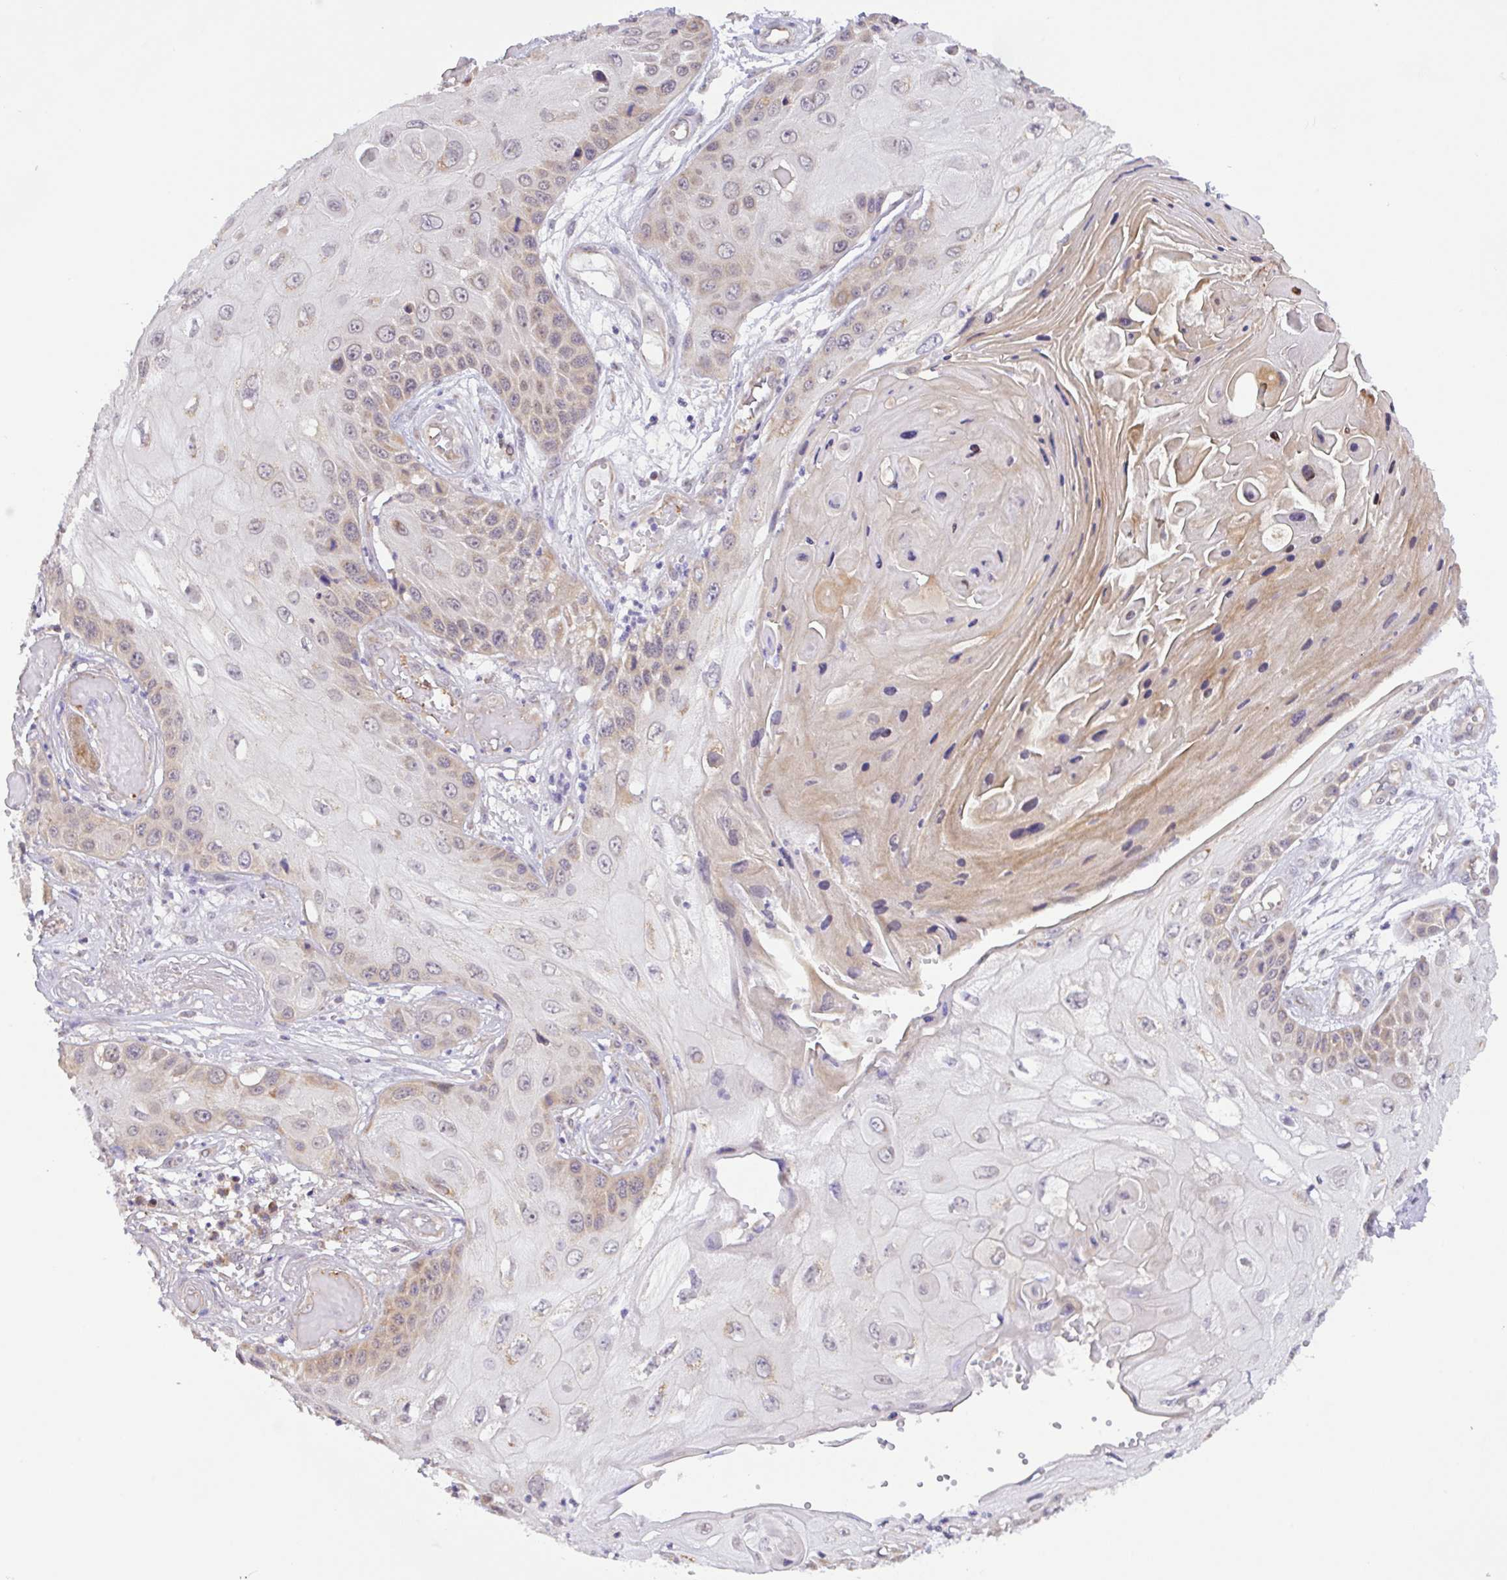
{"staining": {"intensity": "weak", "quantity": "<25%", "location": "cytoplasmic/membranous"}, "tissue": "skin cancer", "cell_type": "Tumor cells", "image_type": "cancer", "snomed": [{"axis": "morphology", "description": "Squamous cell carcinoma, NOS"}, {"axis": "topography", "description": "Skin"}, {"axis": "topography", "description": "Vulva"}], "caption": "Image shows no significant protein positivity in tumor cells of skin cancer (squamous cell carcinoma). (Brightfield microscopy of DAB immunohistochemistry at high magnification).", "gene": "DLEU7", "patient": {"sex": "female", "age": 44}}